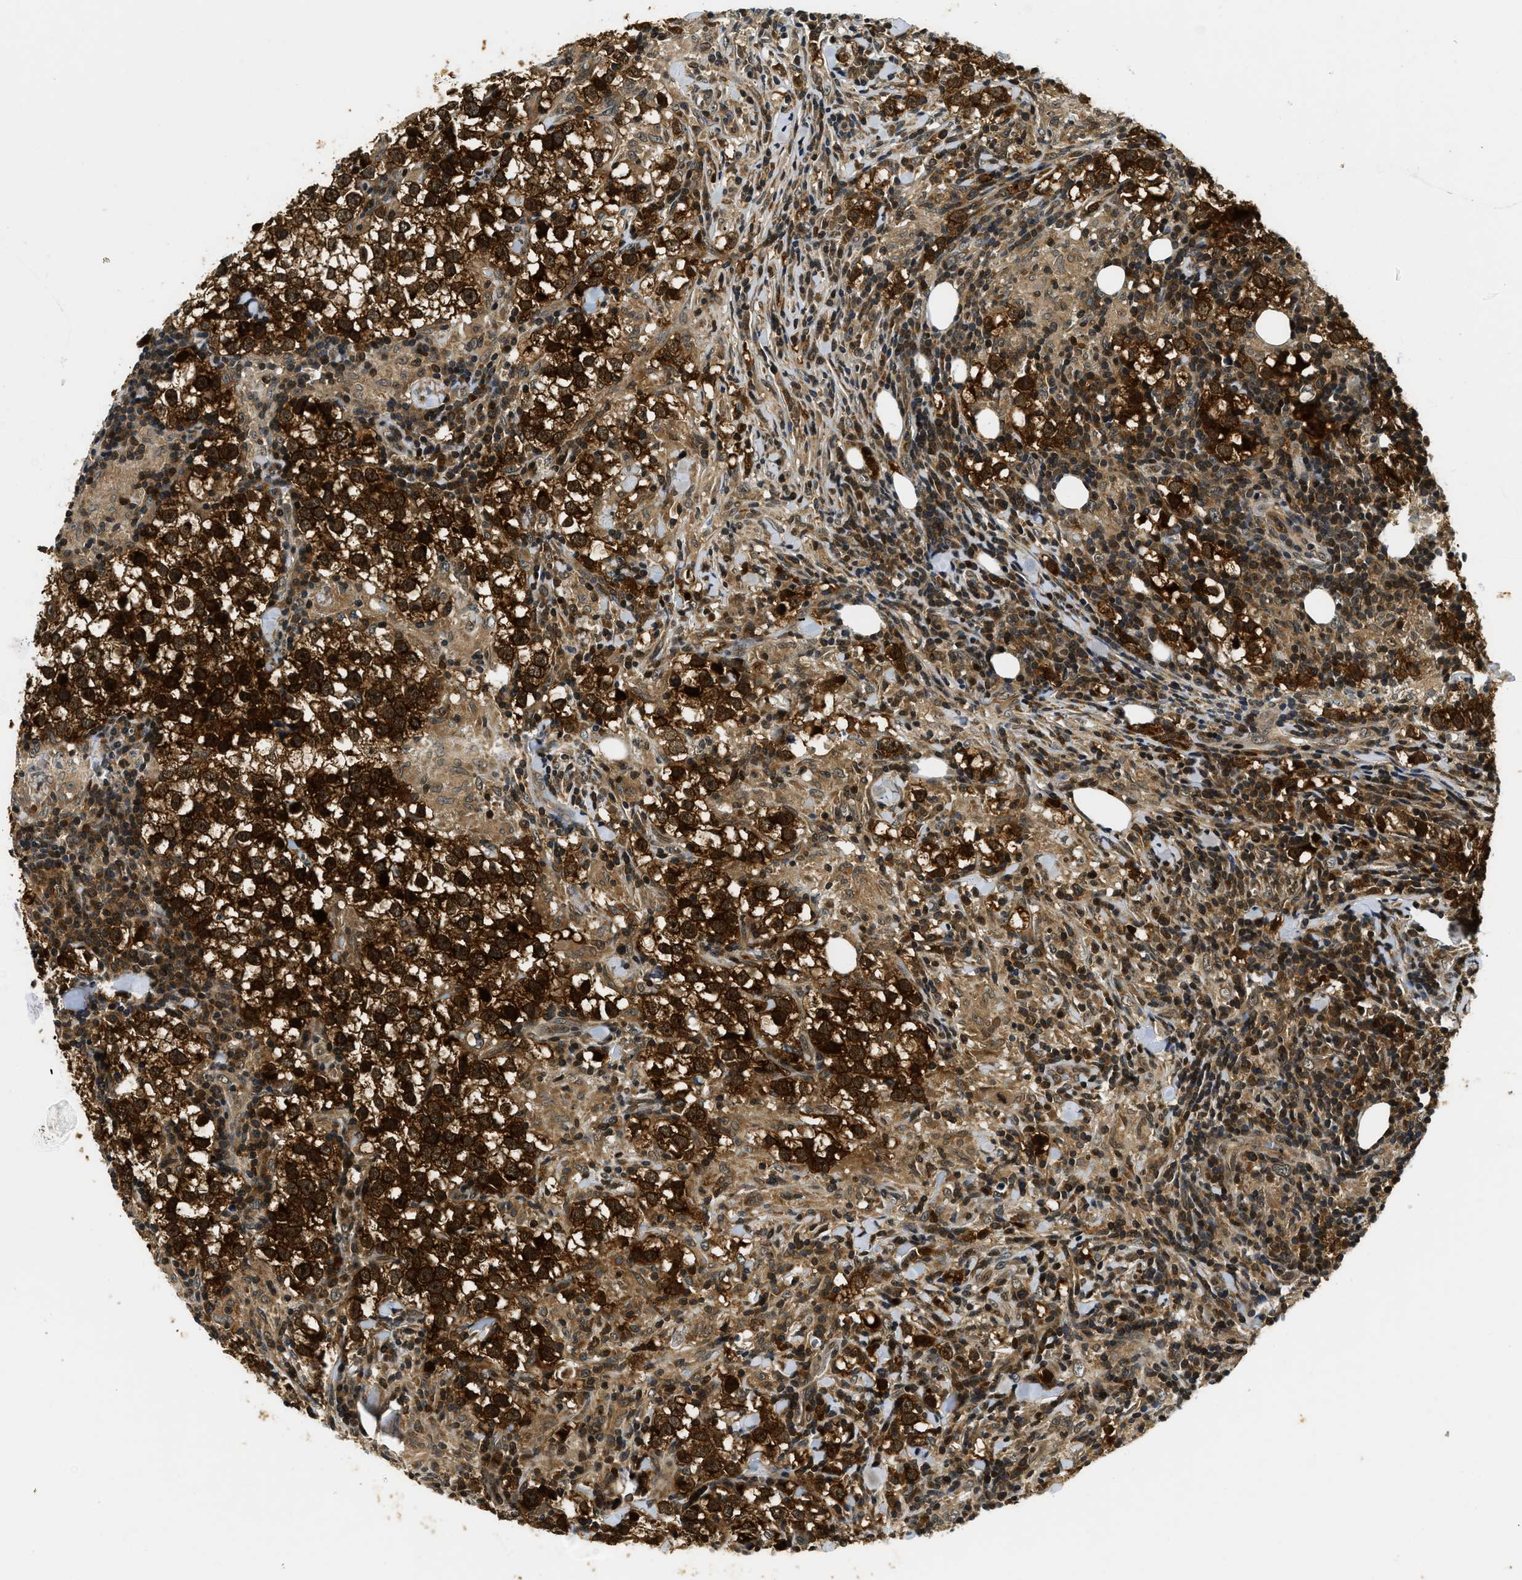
{"staining": {"intensity": "strong", "quantity": ">75%", "location": "cytoplasmic/membranous"}, "tissue": "testis cancer", "cell_type": "Tumor cells", "image_type": "cancer", "snomed": [{"axis": "morphology", "description": "Seminoma, NOS"}, {"axis": "morphology", "description": "Carcinoma, Embryonal, NOS"}, {"axis": "topography", "description": "Testis"}], "caption": "A high-resolution micrograph shows immunohistochemistry staining of testis embryonal carcinoma, which shows strong cytoplasmic/membranous positivity in about >75% of tumor cells. (DAB (3,3'-diaminobenzidine) IHC with brightfield microscopy, high magnification).", "gene": "ADSL", "patient": {"sex": "male", "age": 36}}